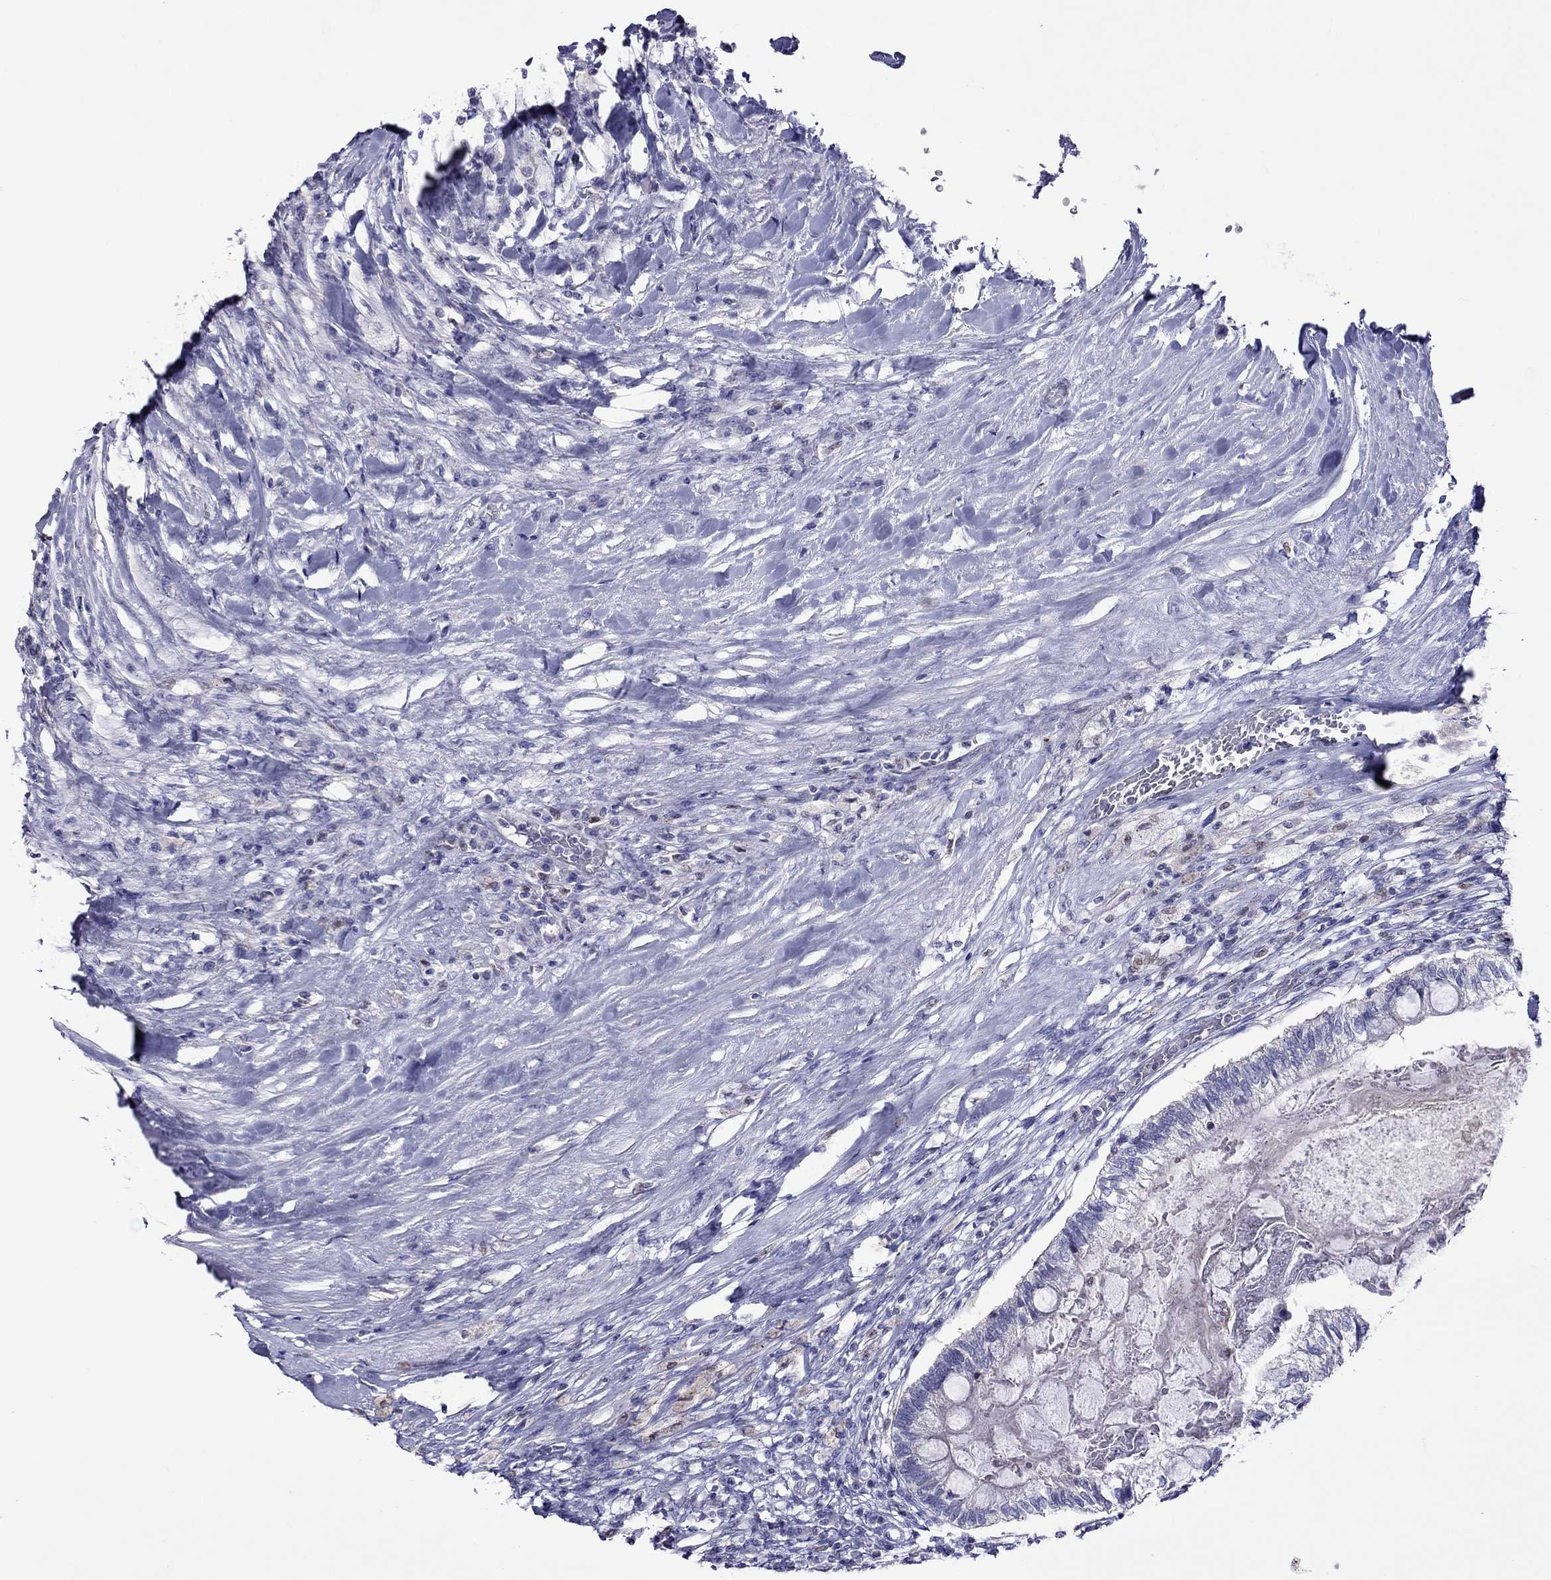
{"staining": {"intensity": "negative", "quantity": "none", "location": "none"}, "tissue": "testis cancer", "cell_type": "Tumor cells", "image_type": "cancer", "snomed": [{"axis": "morphology", "description": "Seminoma, NOS"}, {"axis": "morphology", "description": "Carcinoma, Embryonal, NOS"}, {"axis": "topography", "description": "Testis"}], "caption": "Tumor cells show no significant staining in testis cancer (seminoma).", "gene": "MPZ", "patient": {"sex": "male", "age": 41}}